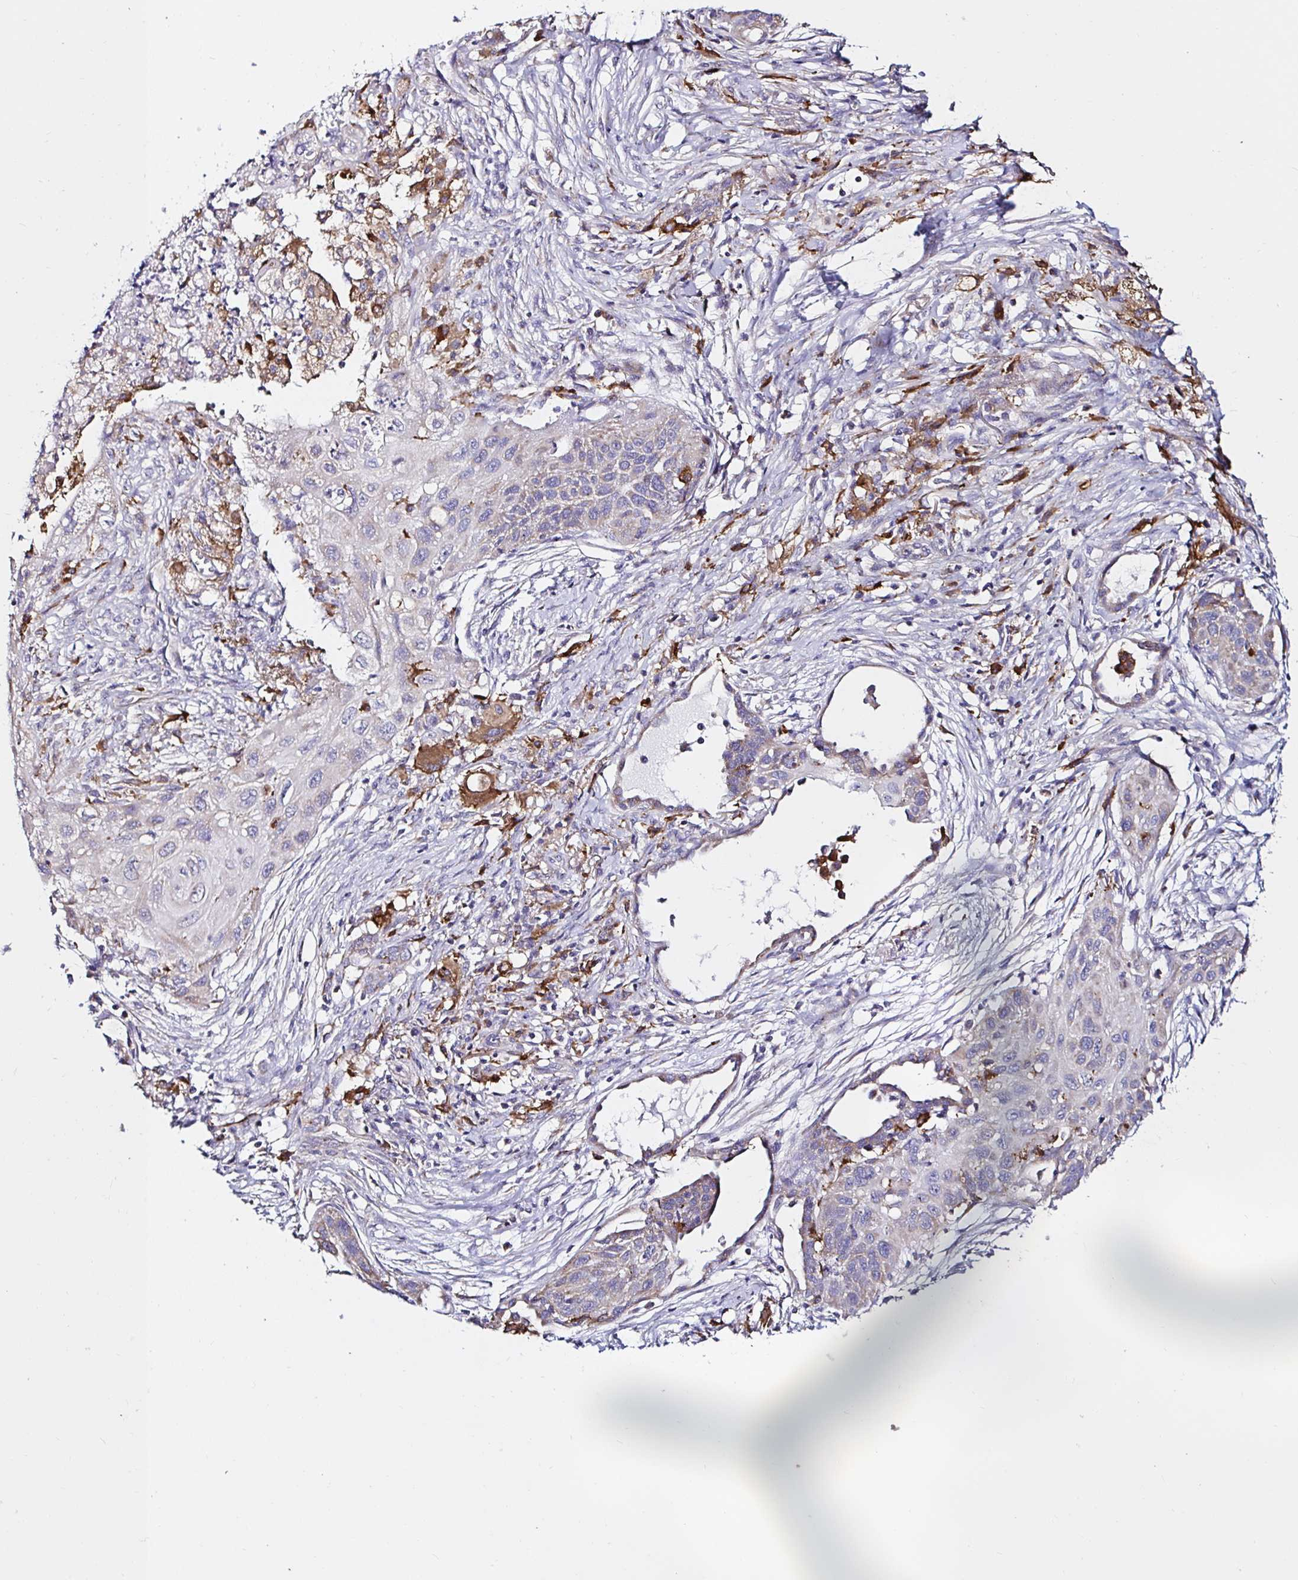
{"staining": {"intensity": "negative", "quantity": "none", "location": "none"}, "tissue": "lung cancer", "cell_type": "Tumor cells", "image_type": "cancer", "snomed": [{"axis": "morphology", "description": "Squamous cell carcinoma, NOS"}, {"axis": "topography", "description": "Lung"}], "caption": "Squamous cell carcinoma (lung) stained for a protein using IHC exhibits no expression tumor cells.", "gene": "MSR1", "patient": {"sex": "male", "age": 71}}